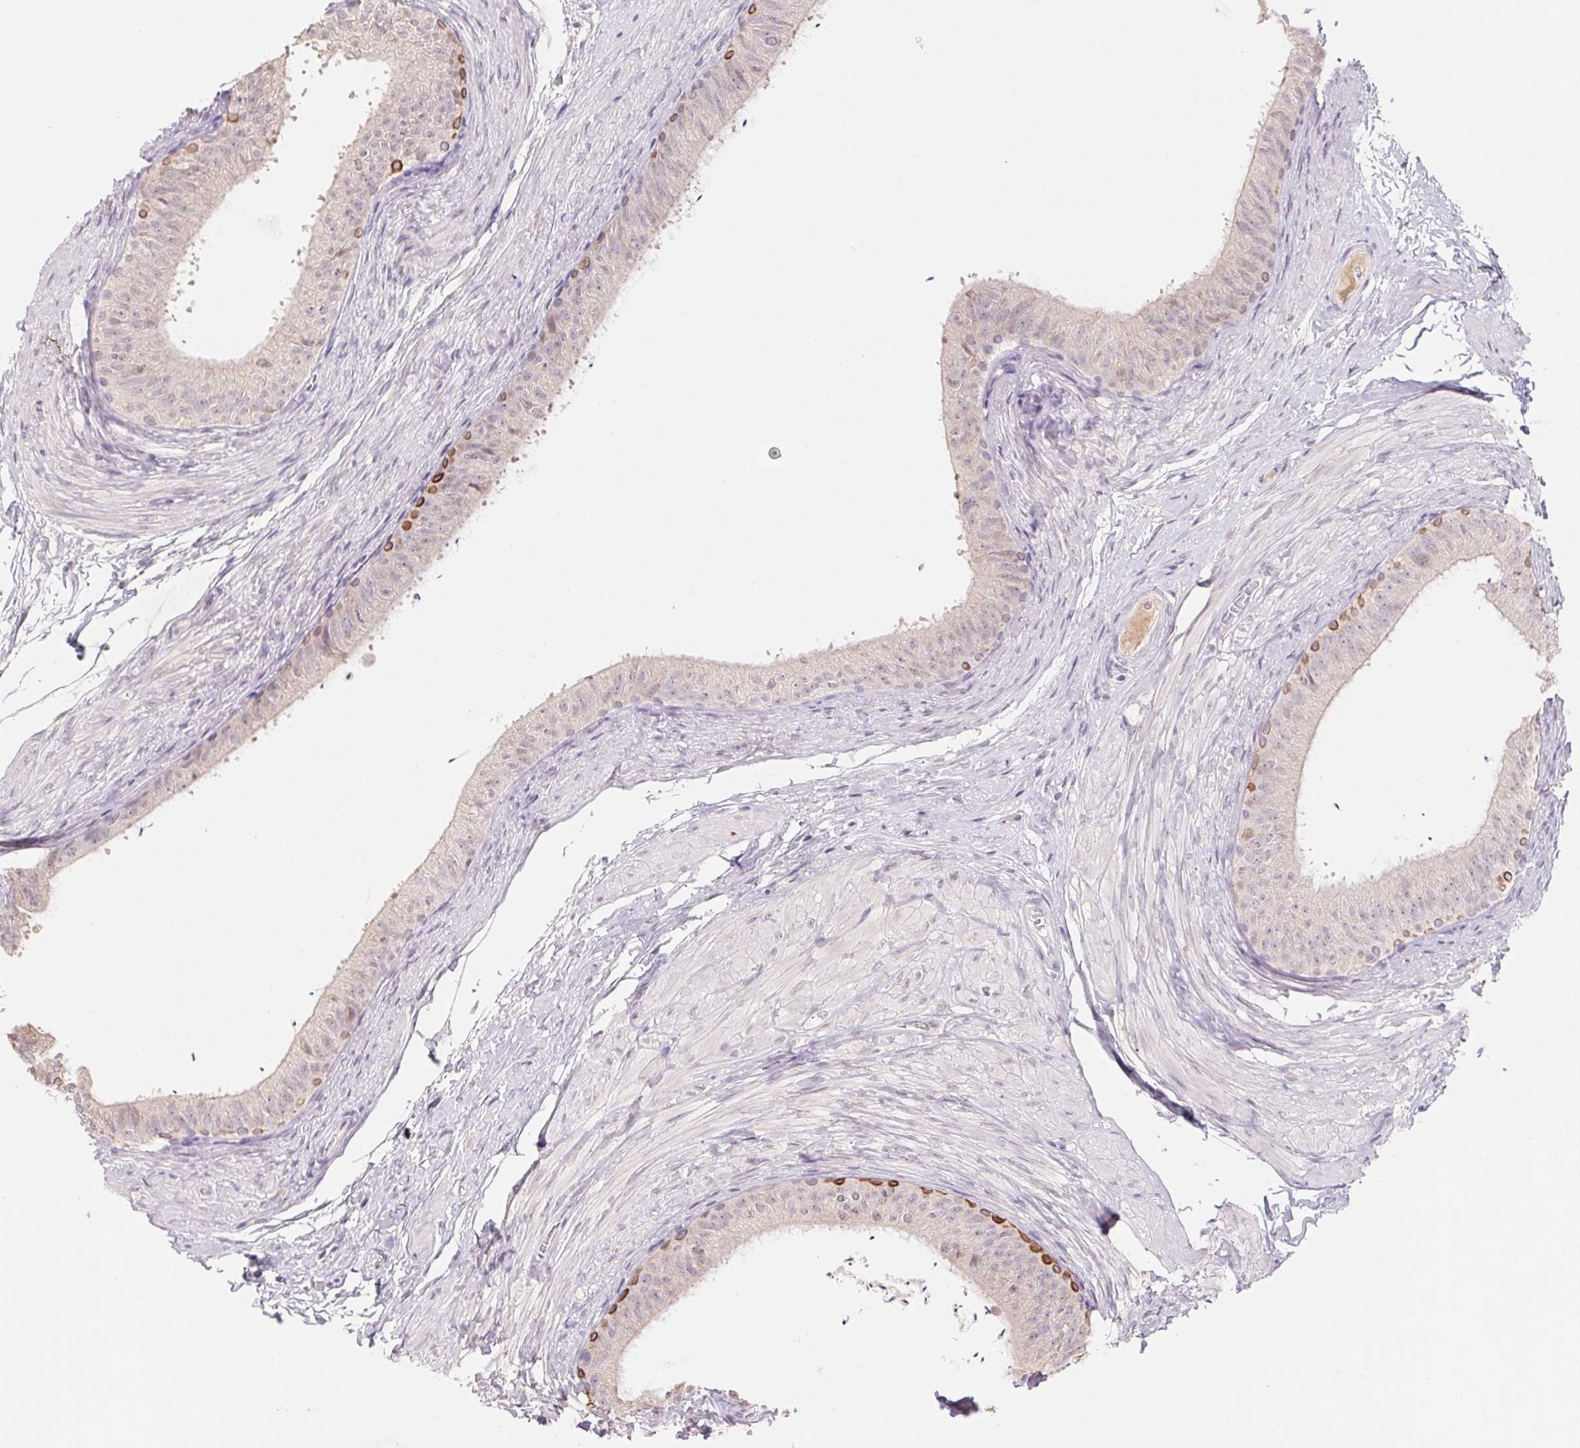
{"staining": {"intensity": "moderate", "quantity": "<25%", "location": "cytoplasmic/membranous"}, "tissue": "epididymis", "cell_type": "Glandular cells", "image_type": "normal", "snomed": [{"axis": "morphology", "description": "Normal tissue, NOS"}, {"axis": "topography", "description": "Epididymis, spermatic cord, NOS"}, {"axis": "topography", "description": "Epididymis"}, {"axis": "topography", "description": "Peripheral nerve tissue"}], "caption": "There is low levels of moderate cytoplasmic/membranous expression in glandular cells of unremarkable epididymis, as demonstrated by immunohistochemical staining (brown color).", "gene": "PNMA8B", "patient": {"sex": "male", "age": 29}}